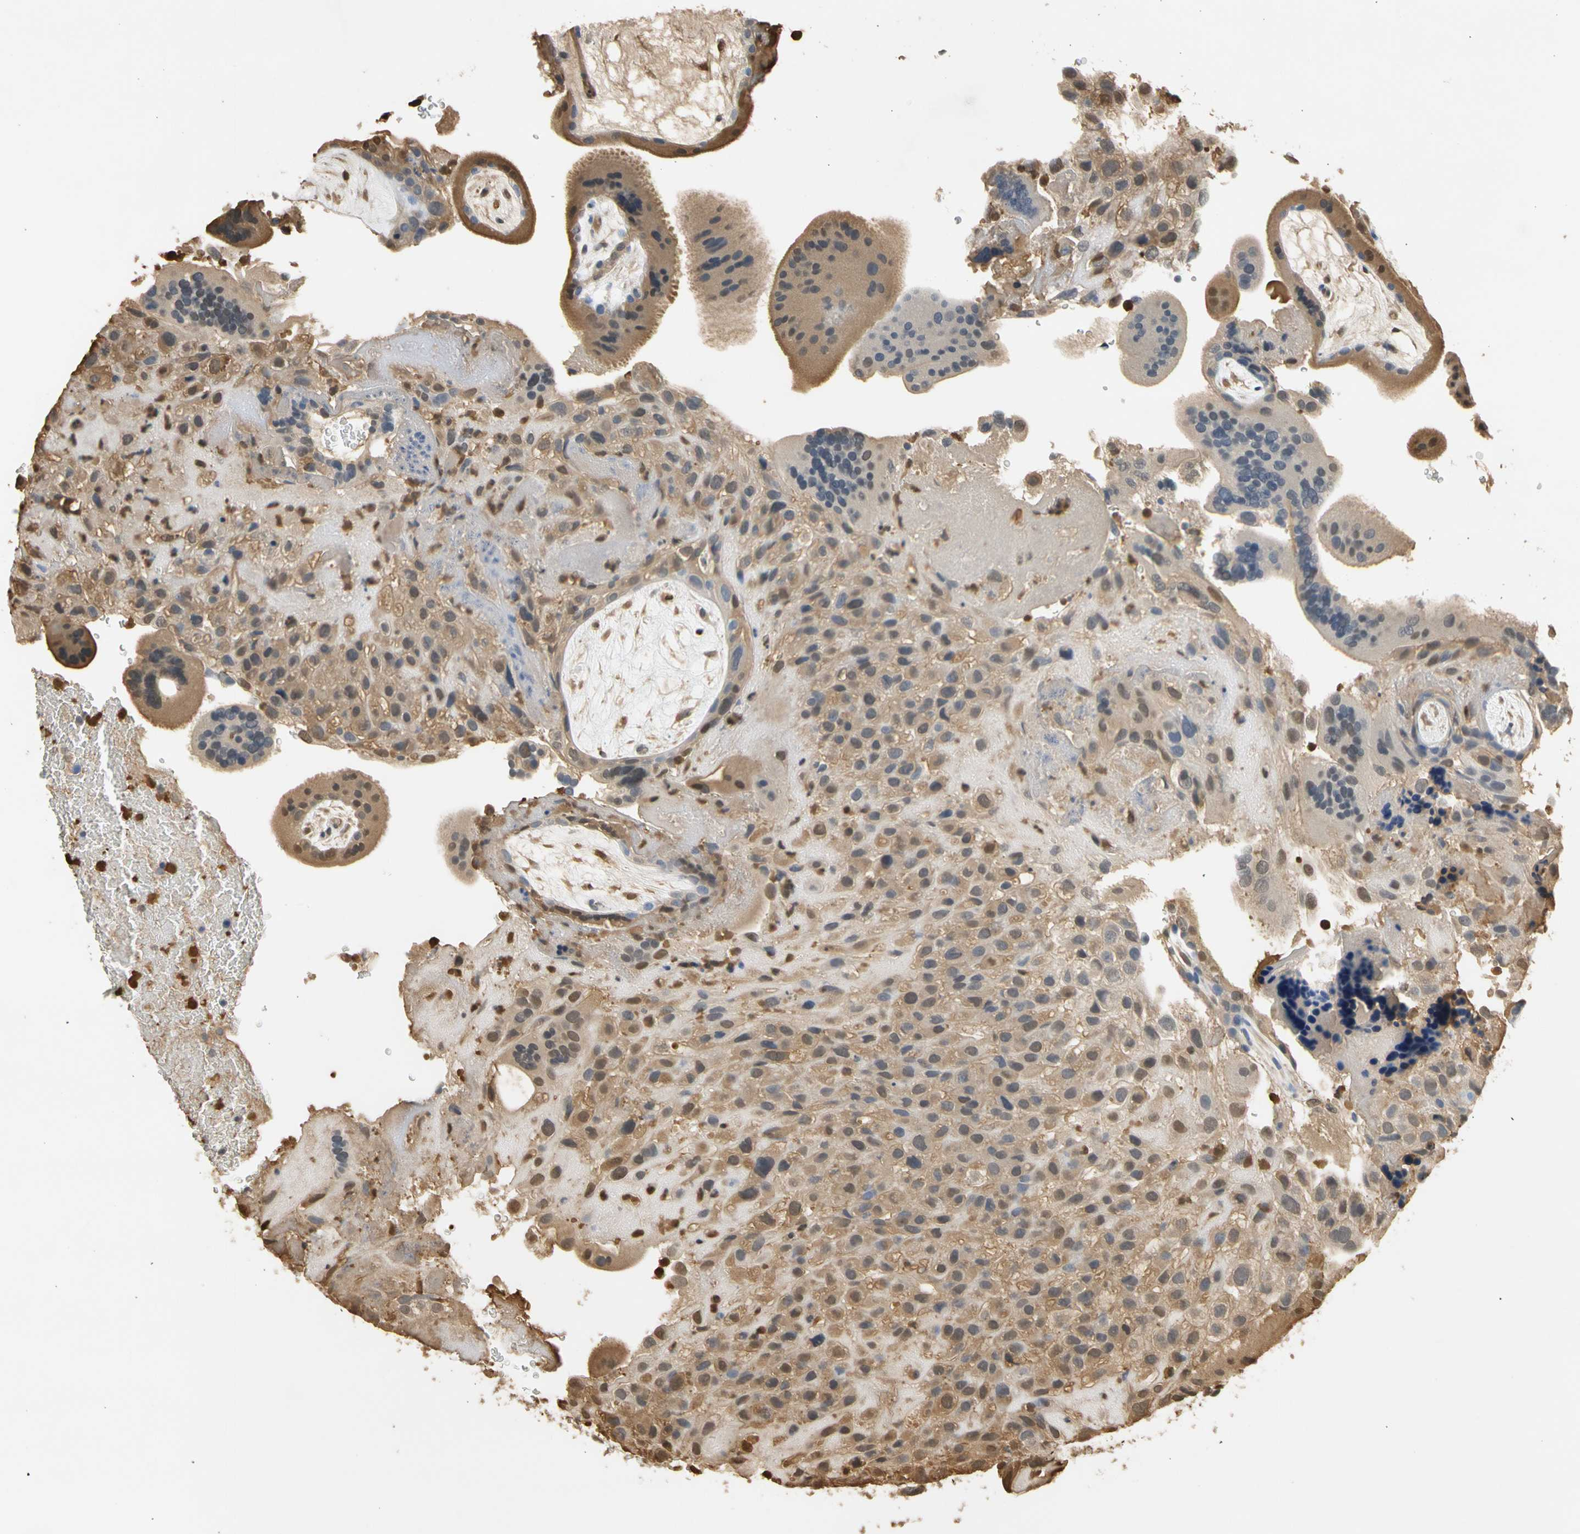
{"staining": {"intensity": "moderate", "quantity": ">75%", "location": "cytoplasmic/membranous,nuclear"}, "tissue": "placenta", "cell_type": "Decidual cells", "image_type": "normal", "snomed": [{"axis": "morphology", "description": "Normal tissue, NOS"}, {"axis": "topography", "description": "Placenta"}], "caption": "Immunohistochemical staining of benign placenta exhibits moderate cytoplasmic/membranous,nuclear protein staining in about >75% of decidual cells. (DAB IHC with brightfield microscopy, high magnification).", "gene": "S100A6", "patient": {"sex": "female", "age": 19}}